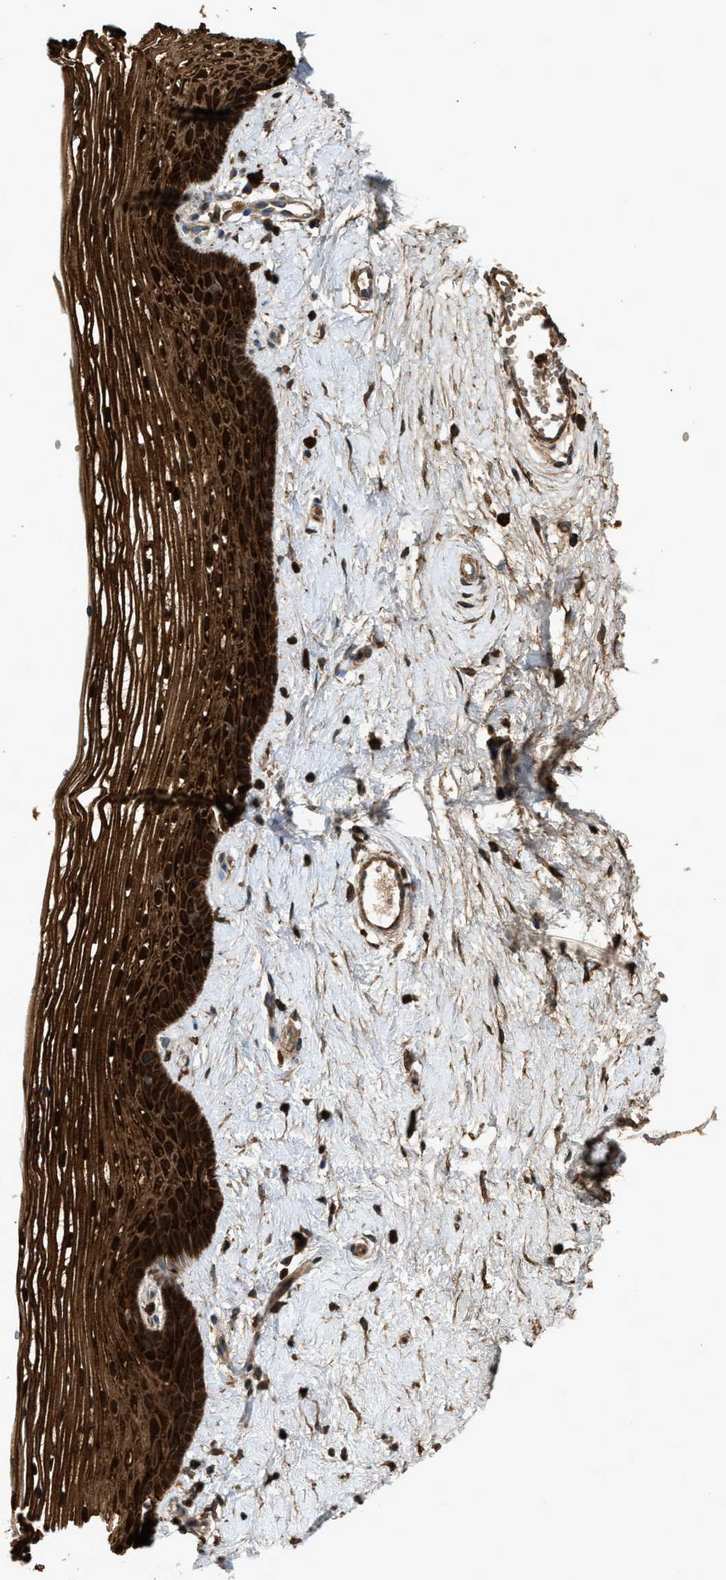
{"staining": {"intensity": "strong", "quantity": ">75%", "location": "cytoplasmic/membranous,nuclear"}, "tissue": "vagina", "cell_type": "Squamous epithelial cells", "image_type": "normal", "snomed": [{"axis": "morphology", "description": "Normal tissue, NOS"}, {"axis": "topography", "description": "Vagina"}], "caption": "Vagina stained for a protein displays strong cytoplasmic/membranous,nuclear positivity in squamous epithelial cells. The staining is performed using DAB brown chromogen to label protein expression. The nuclei are counter-stained blue using hematoxylin.", "gene": "SERPINB5", "patient": {"sex": "female", "age": 46}}